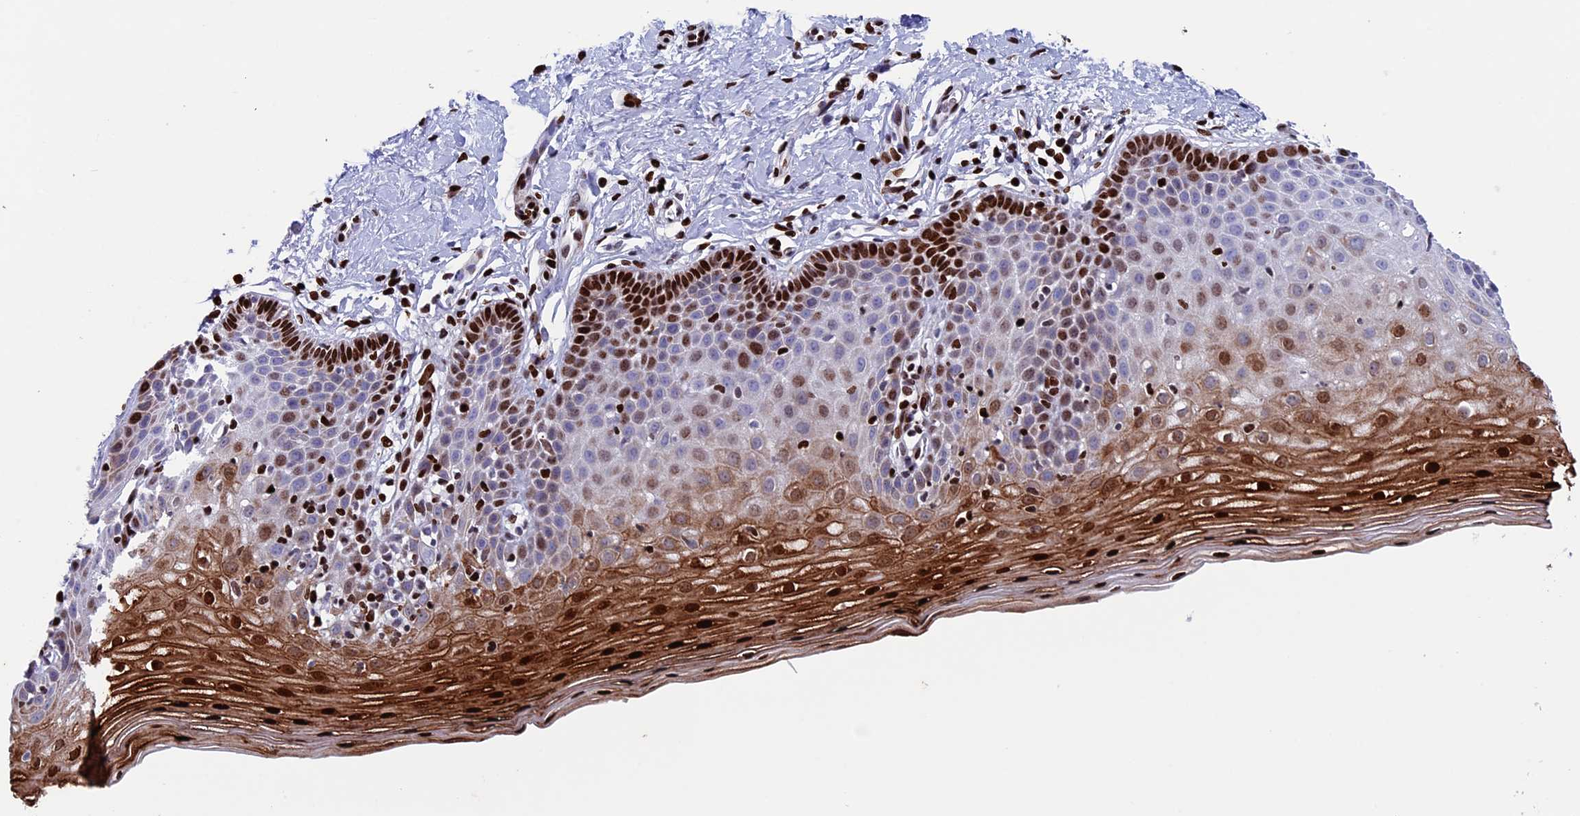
{"staining": {"intensity": "strong", "quantity": ">75%", "location": "nuclear"}, "tissue": "cervix", "cell_type": "Glandular cells", "image_type": "normal", "snomed": [{"axis": "morphology", "description": "Normal tissue, NOS"}, {"axis": "topography", "description": "Cervix"}], "caption": "High-magnification brightfield microscopy of normal cervix stained with DAB (brown) and counterstained with hematoxylin (blue). glandular cells exhibit strong nuclear positivity is present in approximately>75% of cells.", "gene": "BTBD3", "patient": {"sex": "female", "age": 36}}